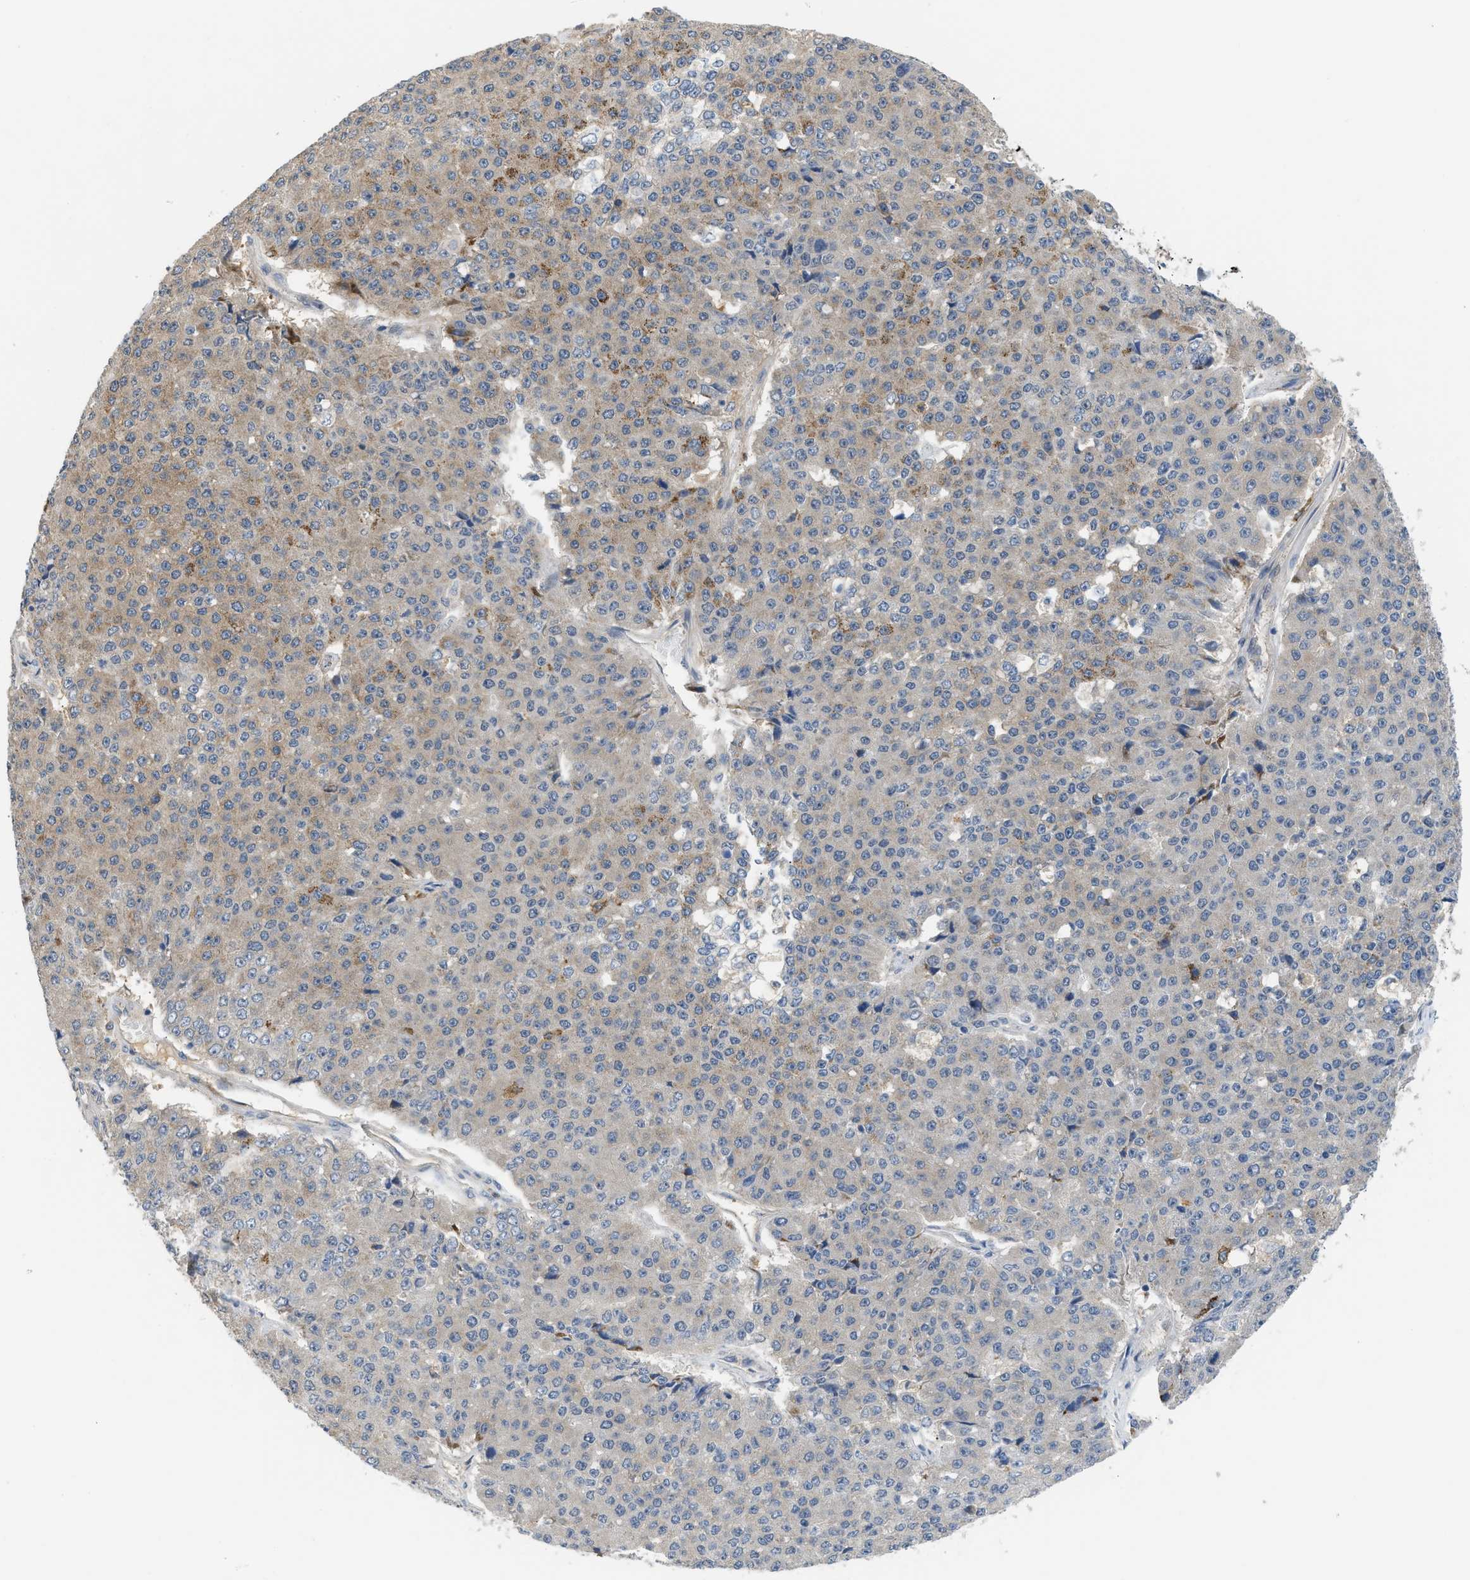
{"staining": {"intensity": "weak", "quantity": ">75%", "location": "cytoplasmic/membranous"}, "tissue": "pancreatic cancer", "cell_type": "Tumor cells", "image_type": "cancer", "snomed": [{"axis": "morphology", "description": "Adenocarcinoma, NOS"}, {"axis": "topography", "description": "Pancreas"}], "caption": "A brown stain highlights weak cytoplasmic/membranous positivity of a protein in human pancreatic adenocarcinoma tumor cells.", "gene": "RHBDF2", "patient": {"sex": "male", "age": 50}}